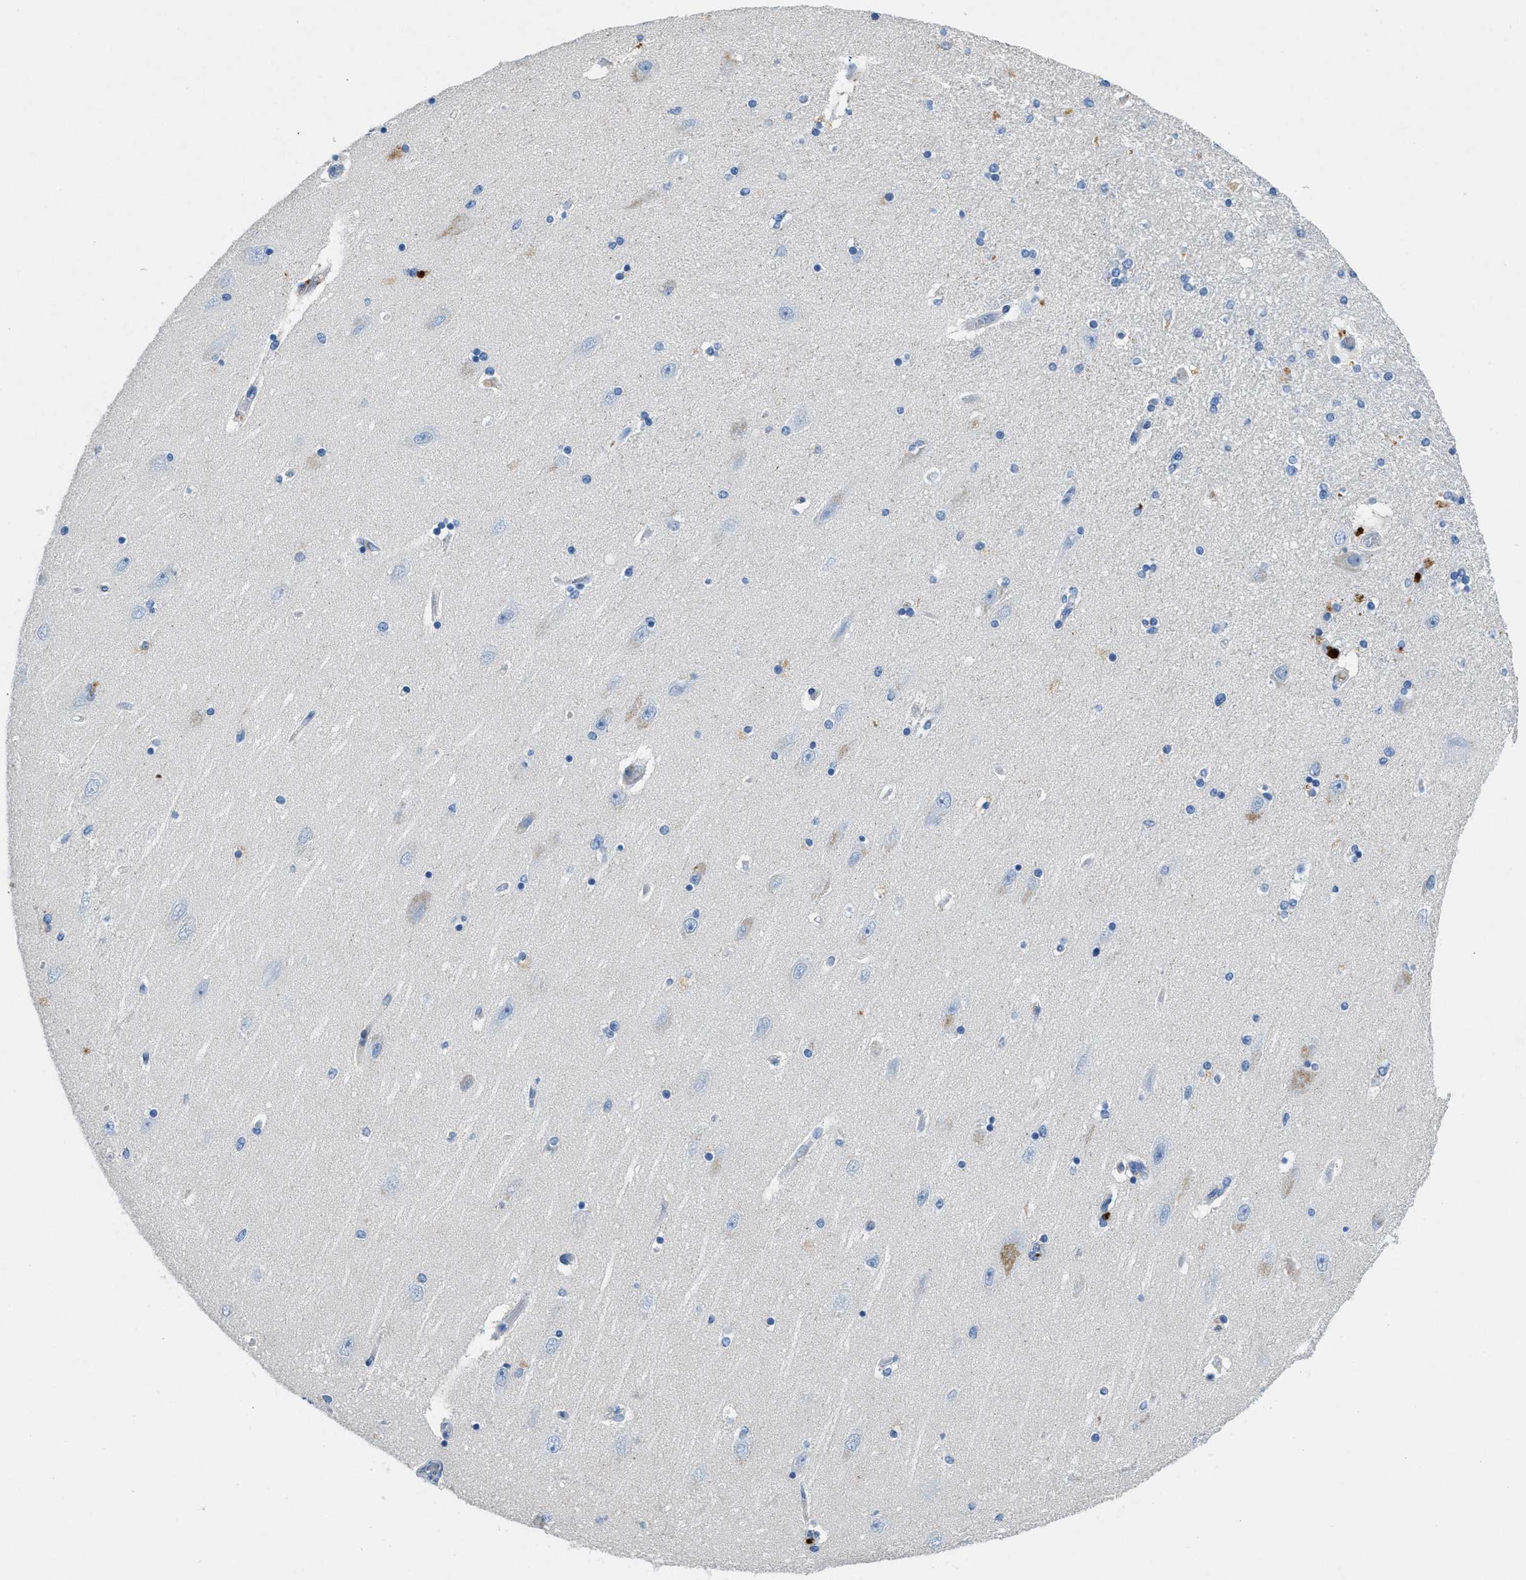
{"staining": {"intensity": "negative", "quantity": "none", "location": "none"}, "tissue": "hippocampus", "cell_type": "Glial cells", "image_type": "normal", "snomed": [{"axis": "morphology", "description": "Normal tissue, NOS"}, {"axis": "topography", "description": "Hippocampus"}], "caption": "Protein analysis of normal hippocampus demonstrates no significant staining in glial cells.", "gene": "SPEG", "patient": {"sex": "female", "age": 54}}